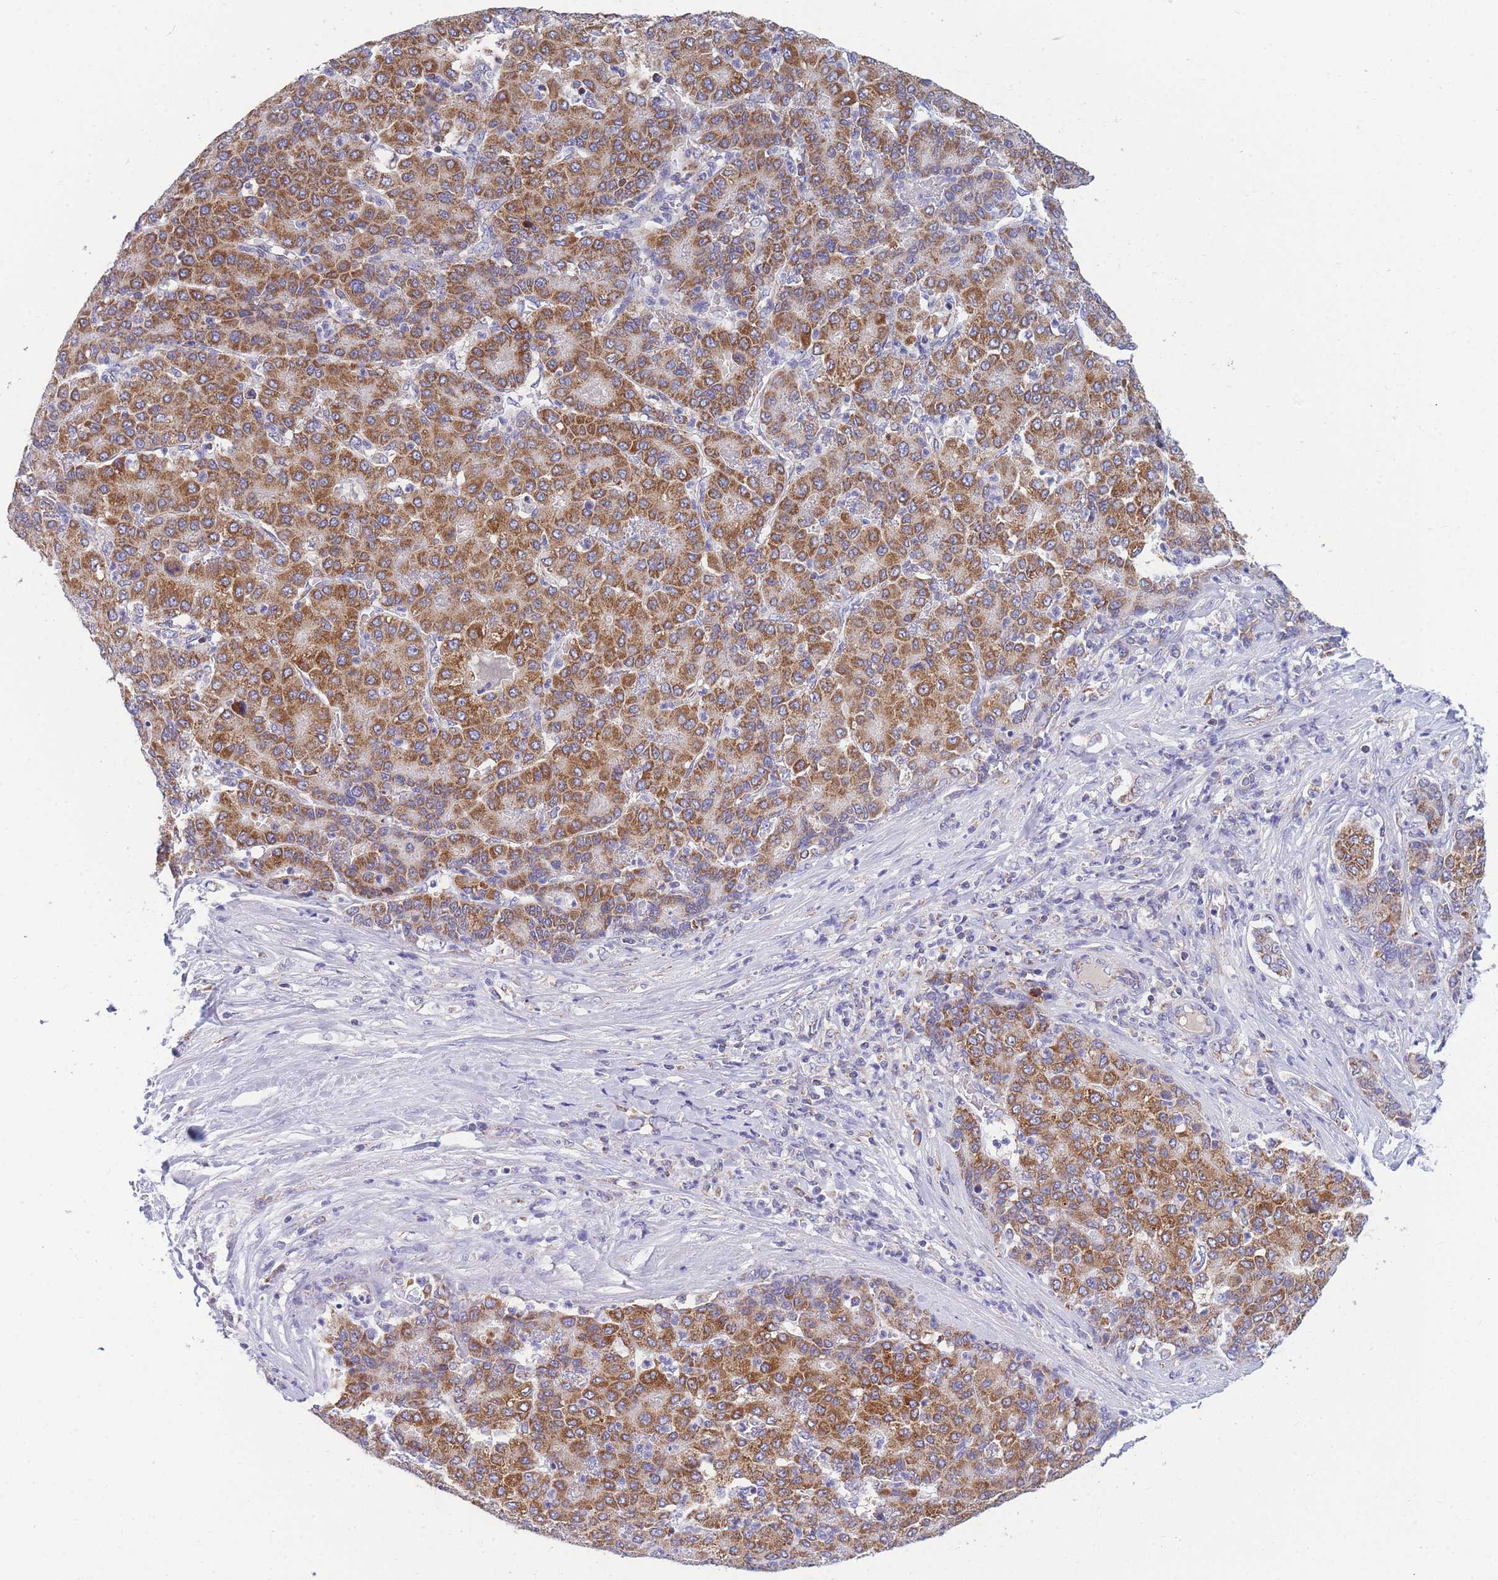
{"staining": {"intensity": "moderate", "quantity": ">75%", "location": "cytoplasmic/membranous"}, "tissue": "liver cancer", "cell_type": "Tumor cells", "image_type": "cancer", "snomed": [{"axis": "morphology", "description": "Carcinoma, Hepatocellular, NOS"}, {"axis": "topography", "description": "Liver"}], "caption": "Protein analysis of liver cancer tissue demonstrates moderate cytoplasmic/membranous expression in about >75% of tumor cells.", "gene": "MRPS11", "patient": {"sex": "male", "age": 65}}